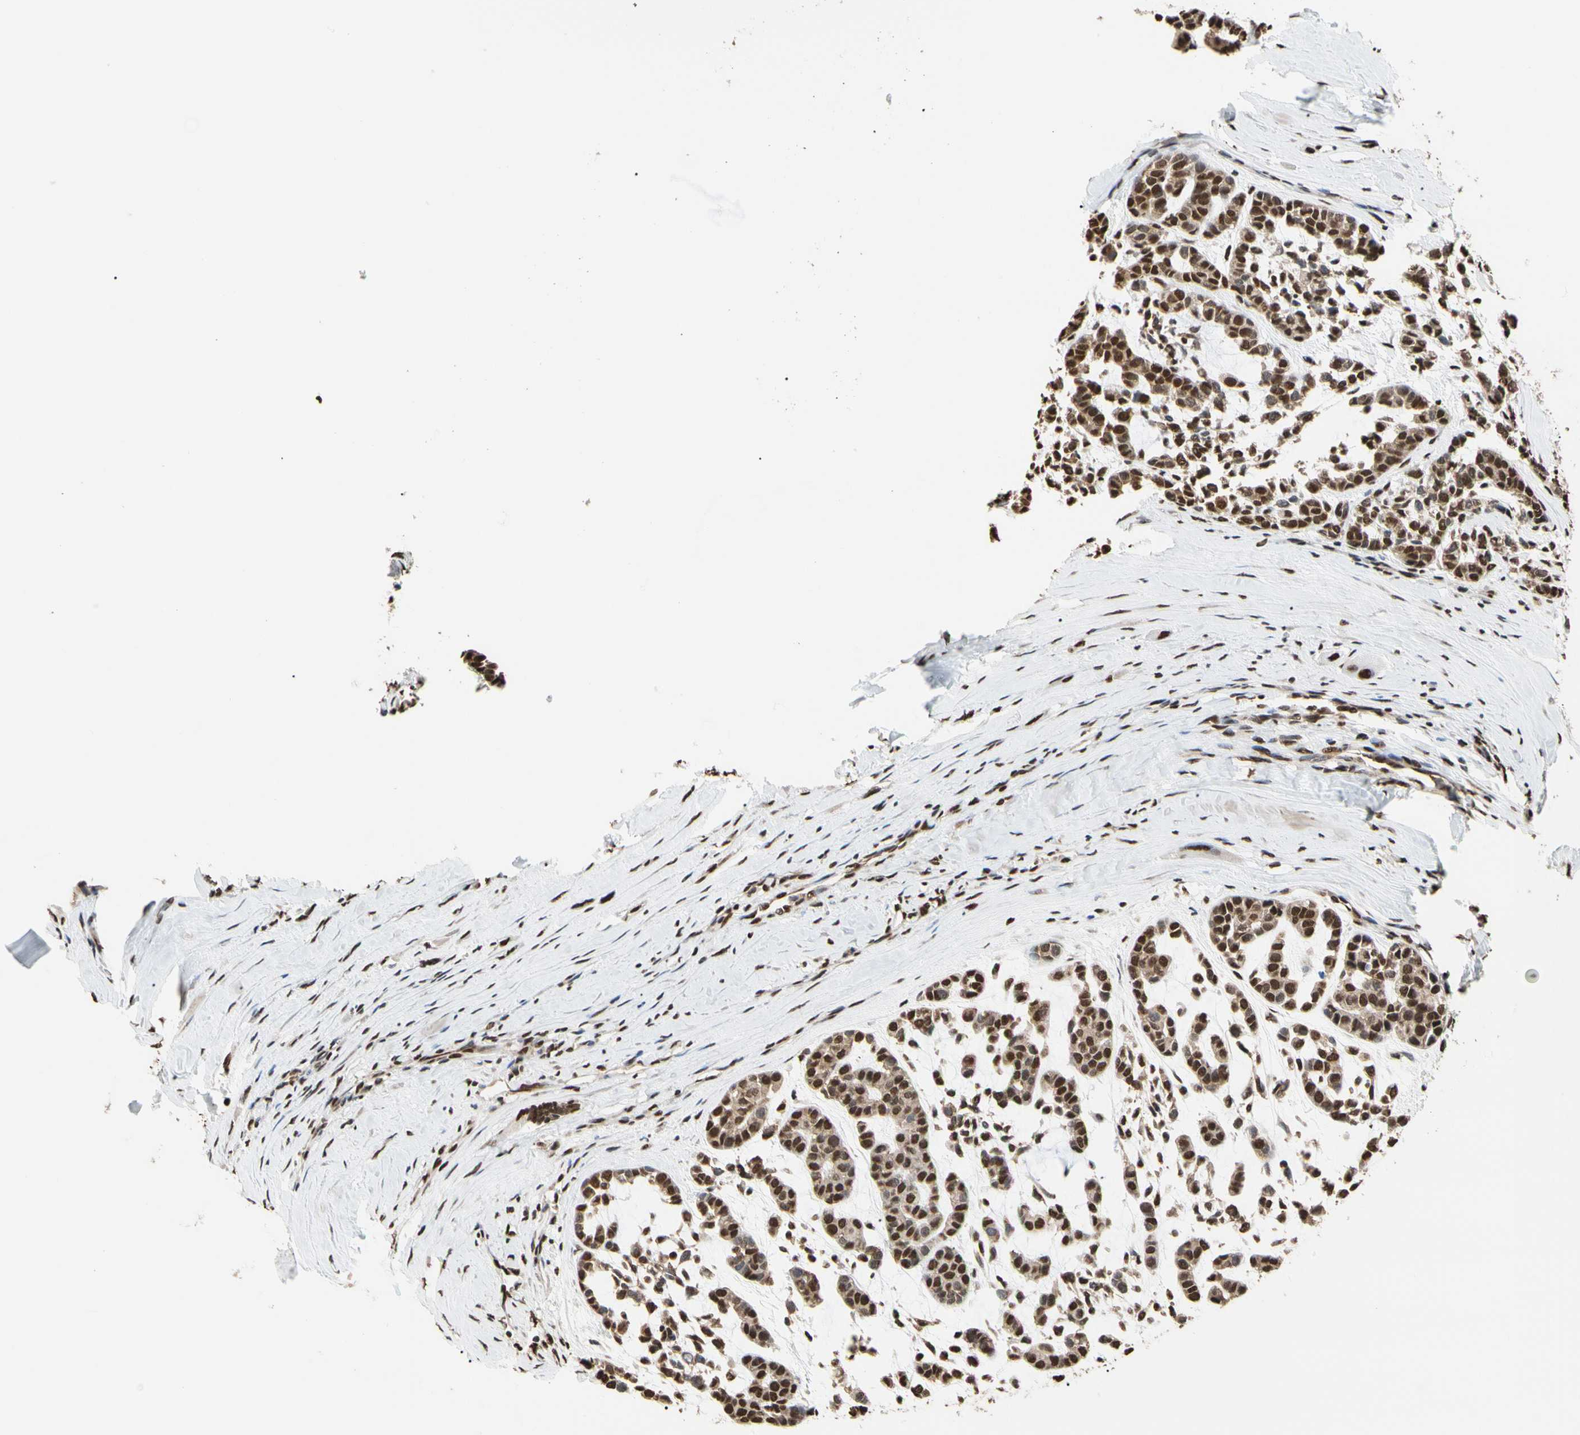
{"staining": {"intensity": "strong", "quantity": ">75%", "location": "cytoplasmic/membranous,nuclear"}, "tissue": "head and neck cancer", "cell_type": "Tumor cells", "image_type": "cancer", "snomed": [{"axis": "morphology", "description": "Carcinoma, NOS"}, {"axis": "topography", "description": "Head-Neck"}], "caption": "Immunohistochemistry photomicrograph of head and neck carcinoma stained for a protein (brown), which reveals high levels of strong cytoplasmic/membranous and nuclear staining in approximately >75% of tumor cells.", "gene": "HNRNPK", "patient": {"sex": "male", "age": 87}}